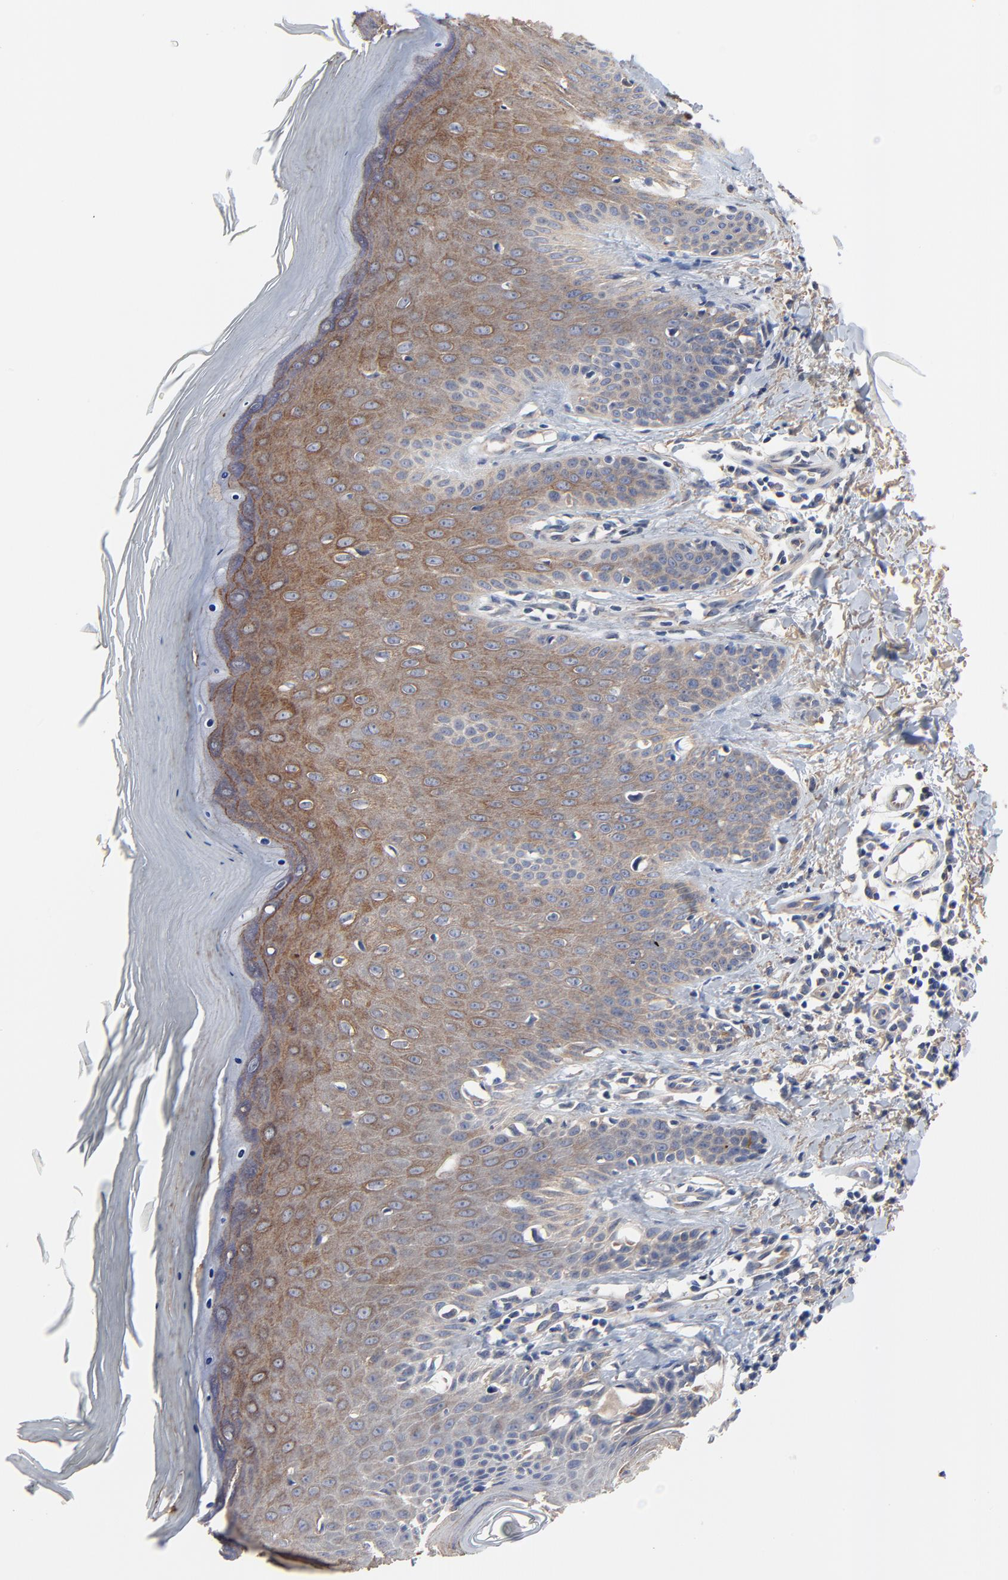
{"staining": {"intensity": "weak", "quantity": "<25%", "location": "cytoplasmic/membranous"}, "tissue": "melanoma", "cell_type": "Tumor cells", "image_type": "cancer", "snomed": [{"axis": "morphology", "description": "Malignant melanoma, NOS"}, {"axis": "topography", "description": "Skin"}], "caption": "This is a photomicrograph of immunohistochemistry staining of malignant melanoma, which shows no staining in tumor cells.", "gene": "VAV2", "patient": {"sex": "female", "age": 77}}